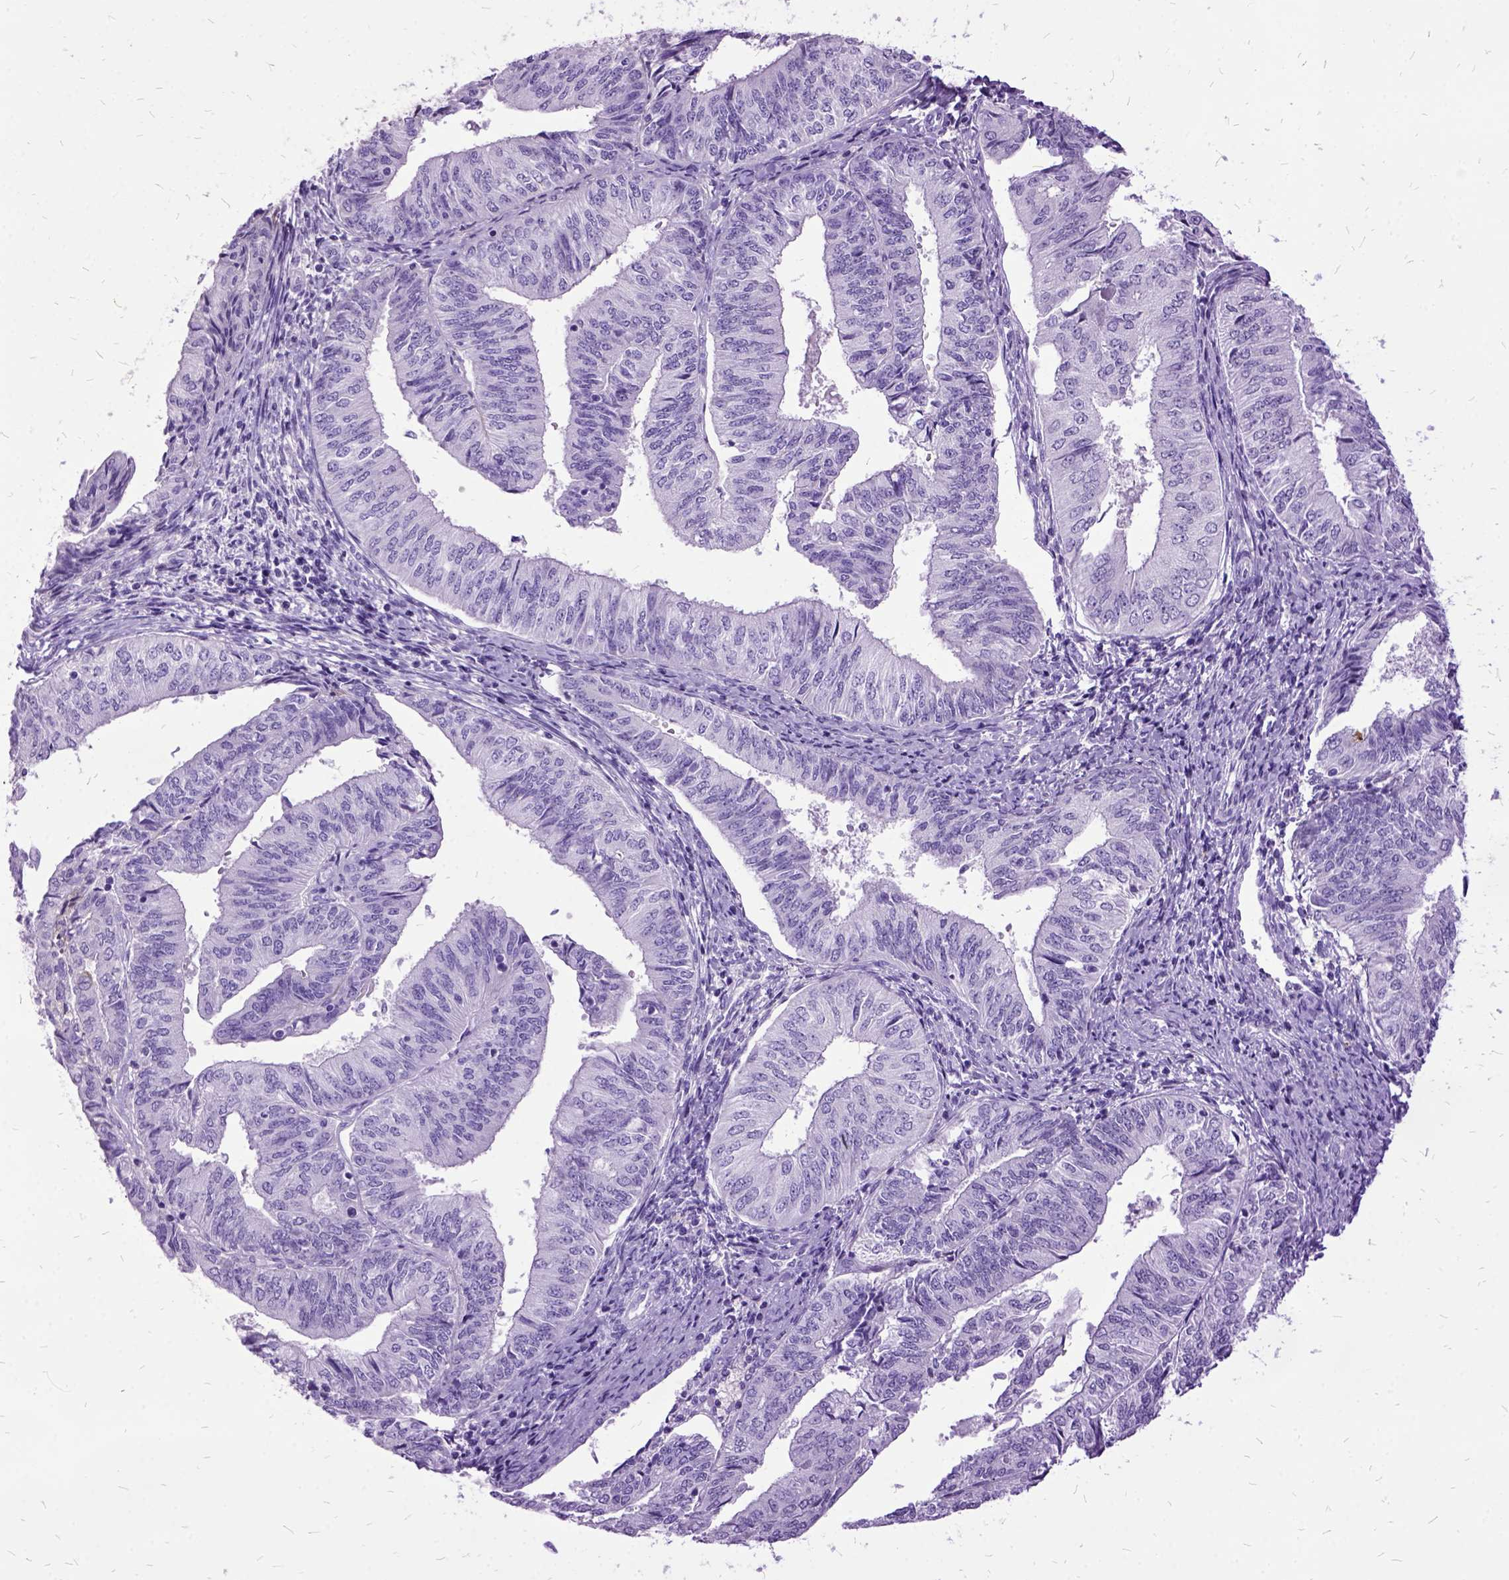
{"staining": {"intensity": "negative", "quantity": "none", "location": "none"}, "tissue": "endometrial cancer", "cell_type": "Tumor cells", "image_type": "cancer", "snomed": [{"axis": "morphology", "description": "Adenocarcinoma, NOS"}, {"axis": "topography", "description": "Endometrium"}], "caption": "An immunohistochemistry photomicrograph of endometrial cancer is shown. There is no staining in tumor cells of endometrial cancer.", "gene": "MME", "patient": {"sex": "female", "age": 58}}